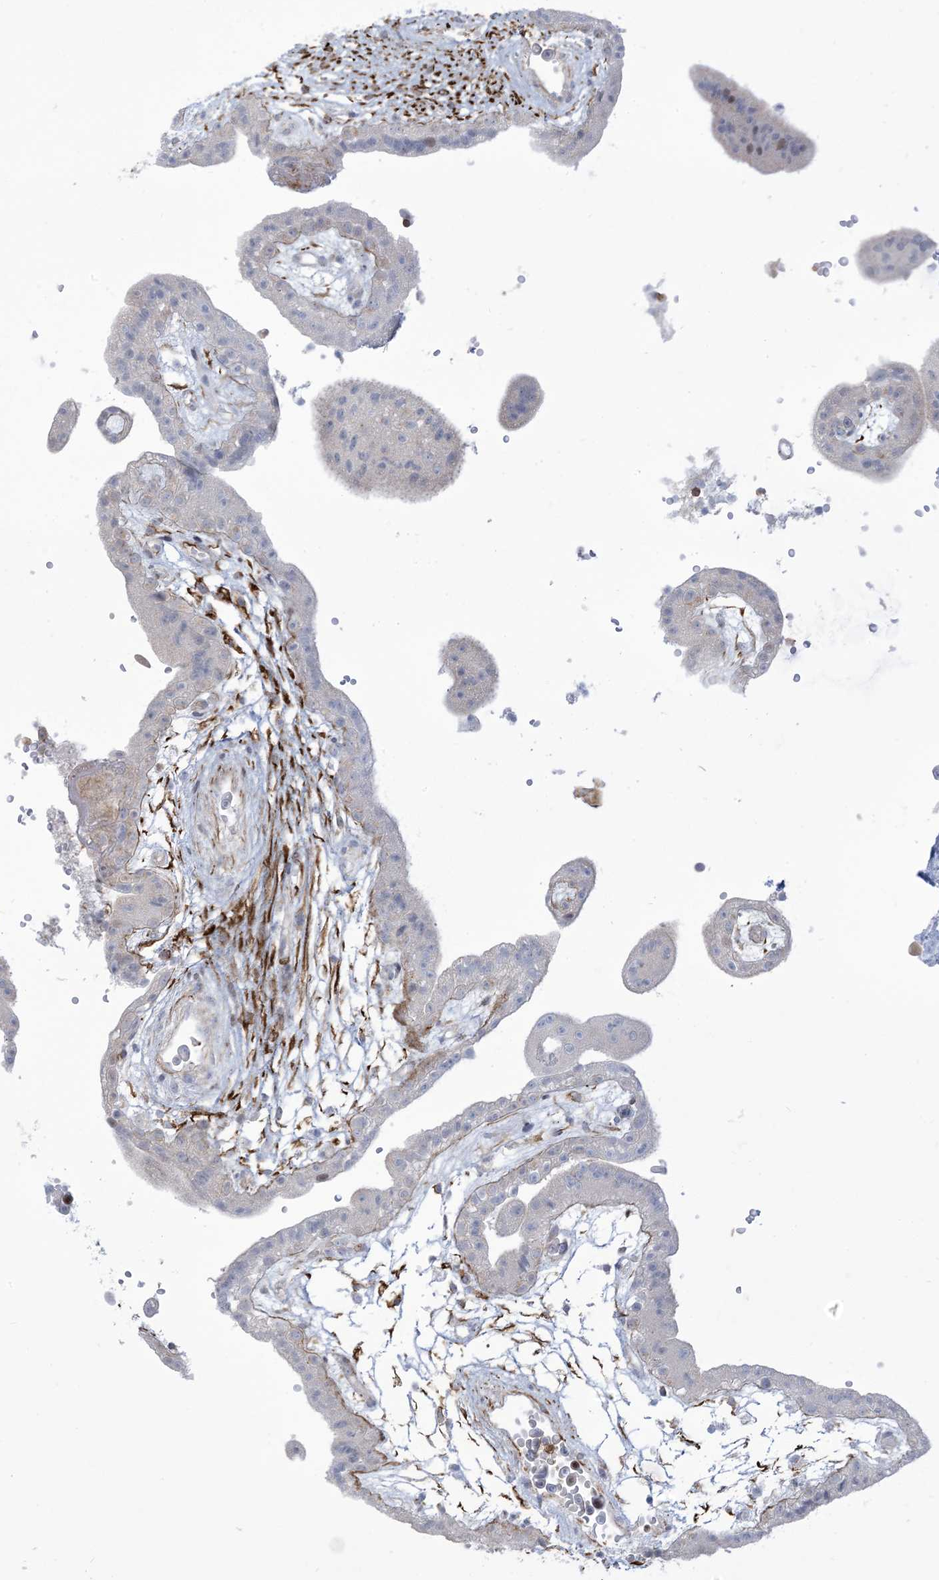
{"staining": {"intensity": "weak", "quantity": "<25%", "location": "nuclear"}, "tissue": "placenta", "cell_type": "Trophoblastic cells", "image_type": "normal", "snomed": [{"axis": "morphology", "description": "Normal tissue, NOS"}, {"axis": "topography", "description": "Placenta"}], "caption": "Immunohistochemical staining of benign placenta demonstrates no significant expression in trophoblastic cells.", "gene": "AFTPH", "patient": {"sex": "female", "age": 18}}